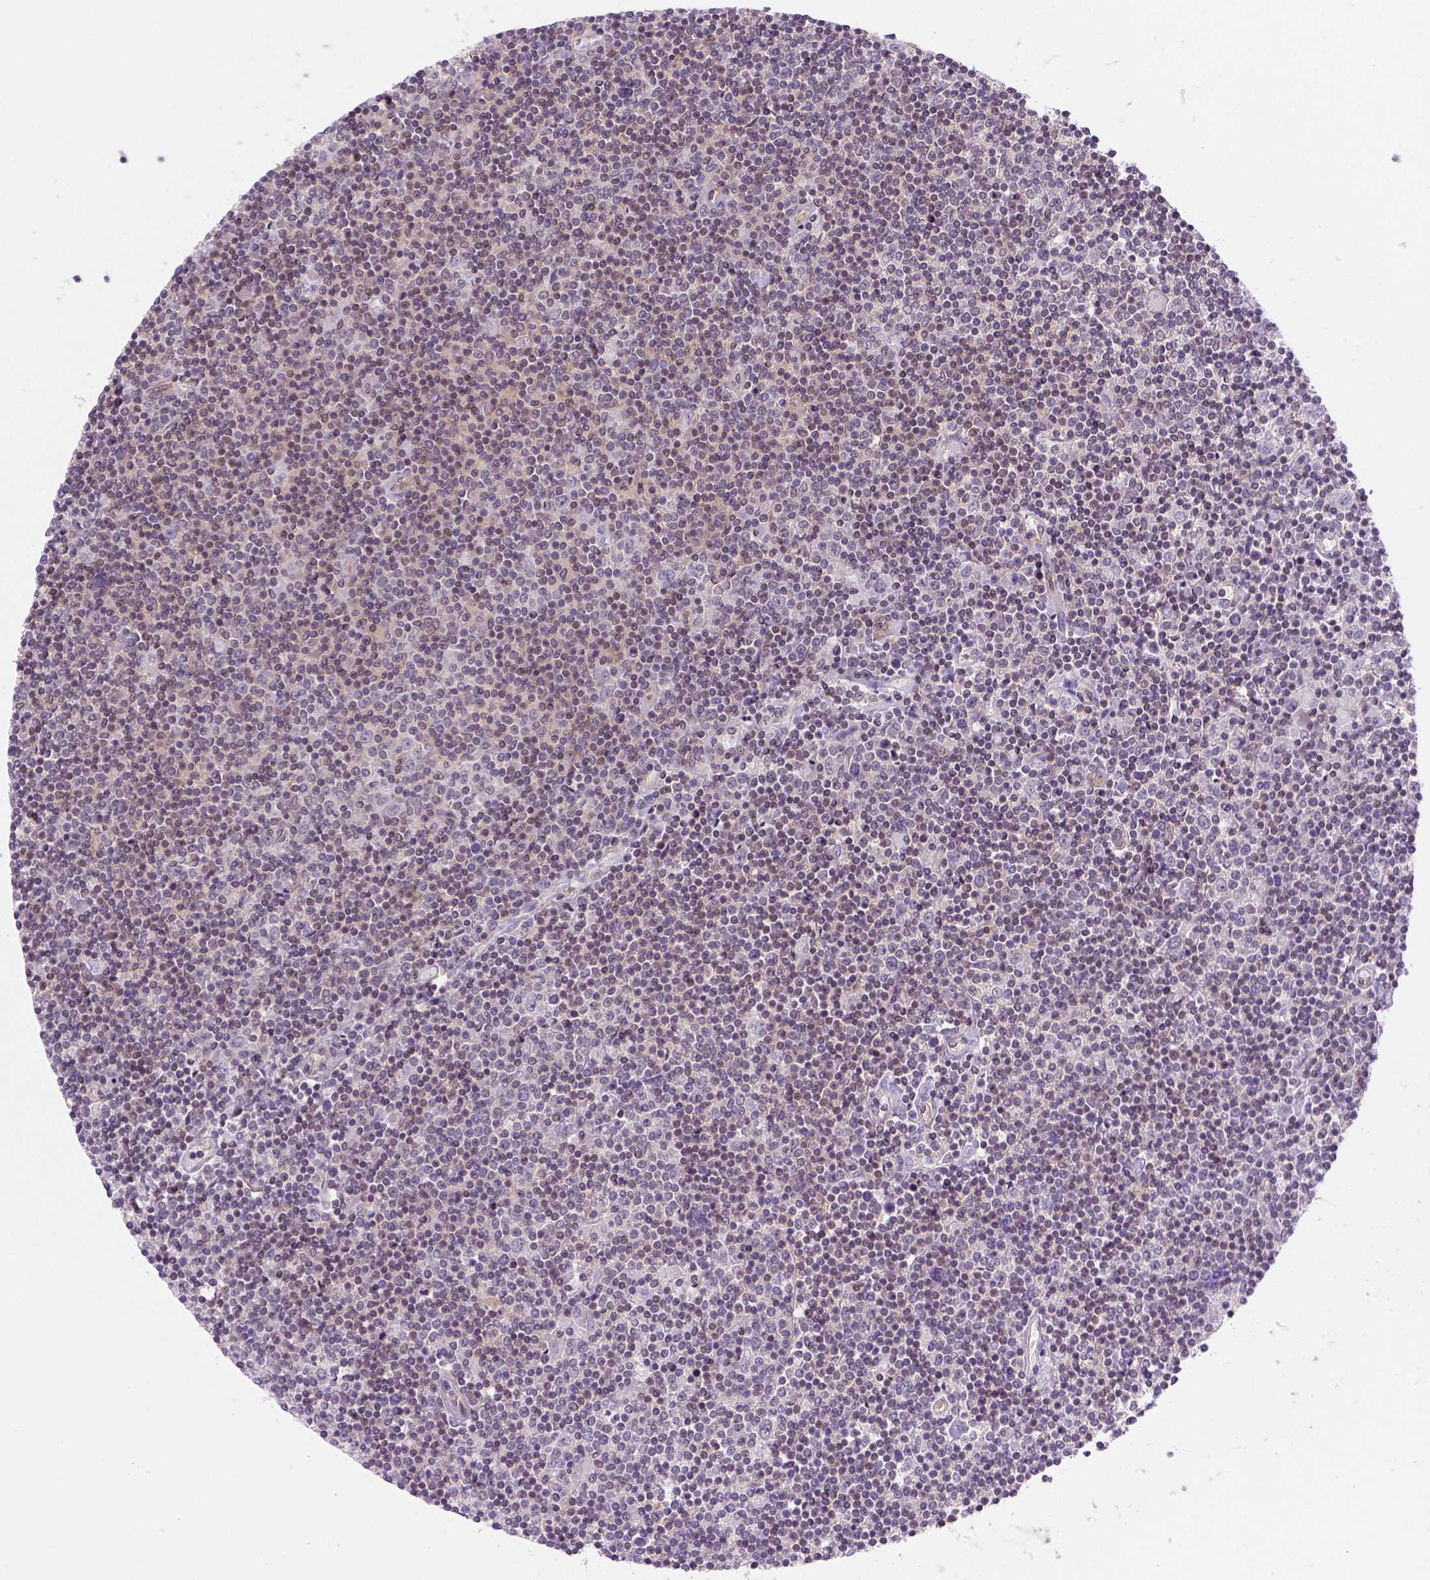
{"staining": {"intensity": "negative", "quantity": "none", "location": "none"}, "tissue": "lymphoma", "cell_type": "Tumor cells", "image_type": "cancer", "snomed": [{"axis": "morphology", "description": "Hodgkin's disease, NOS"}, {"axis": "topography", "description": "Lymph node"}], "caption": "Lymphoma stained for a protein using IHC reveals no expression tumor cells.", "gene": "MGMT", "patient": {"sex": "male", "age": 40}}